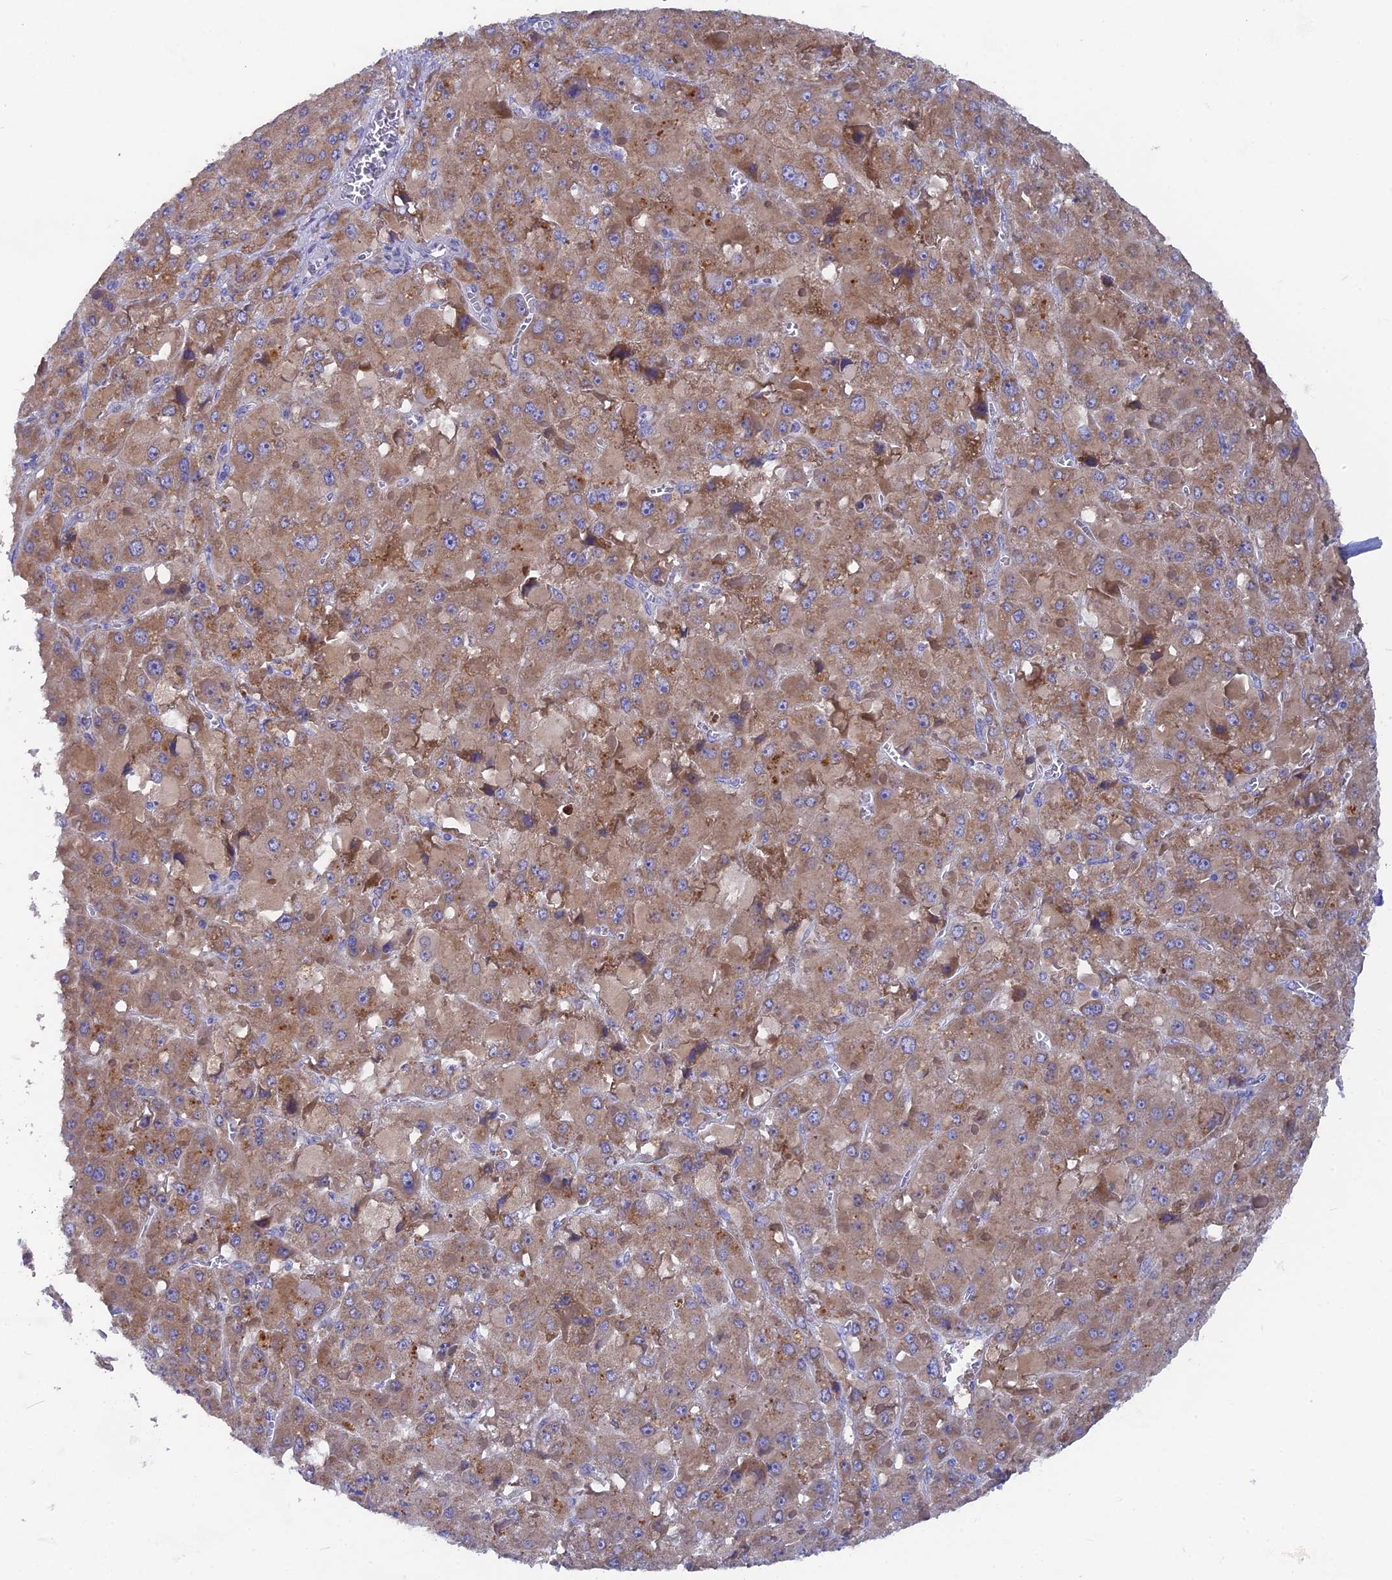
{"staining": {"intensity": "moderate", "quantity": ">75%", "location": "cytoplasmic/membranous"}, "tissue": "liver cancer", "cell_type": "Tumor cells", "image_type": "cancer", "snomed": [{"axis": "morphology", "description": "Carcinoma, Hepatocellular, NOS"}, {"axis": "topography", "description": "Liver"}], "caption": "A histopathology image of human hepatocellular carcinoma (liver) stained for a protein shows moderate cytoplasmic/membranous brown staining in tumor cells.", "gene": "AK4", "patient": {"sex": "female", "age": 73}}